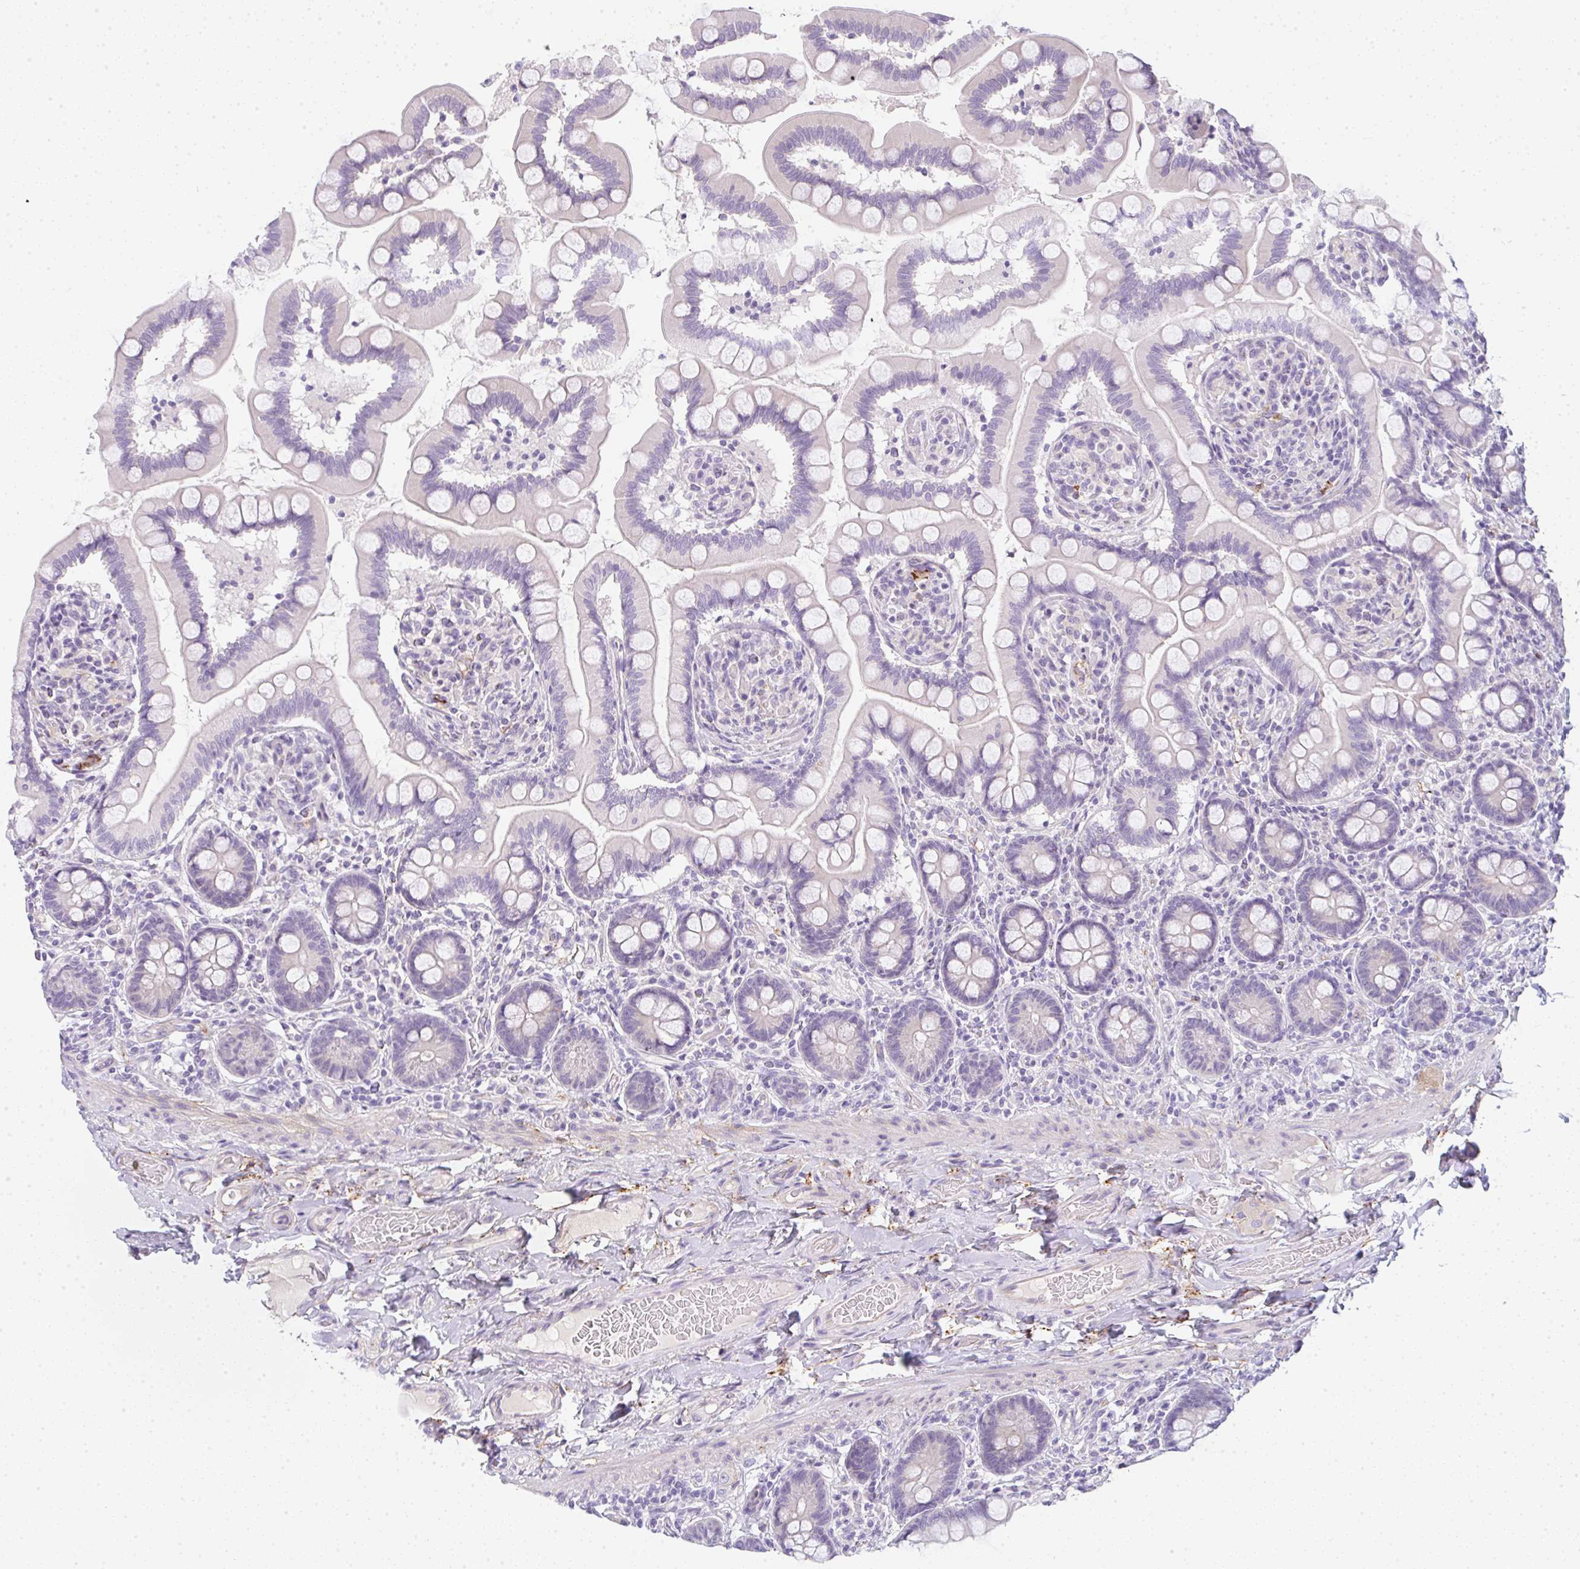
{"staining": {"intensity": "weak", "quantity": "25%-75%", "location": "cytoplasmic/membranous"}, "tissue": "small intestine", "cell_type": "Glandular cells", "image_type": "normal", "snomed": [{"axis": "morphology", "description": "Normal tissue, NOS"}, {"axis": "topography", "description": "Small intestine"}], "caption": "Benign small intestine shows weak cytoplasmic/membranous expression in approximately 25%-75% of glandular cells.", "gene": "LPAR4", "patient": {"sex": "female", "age": 64}}